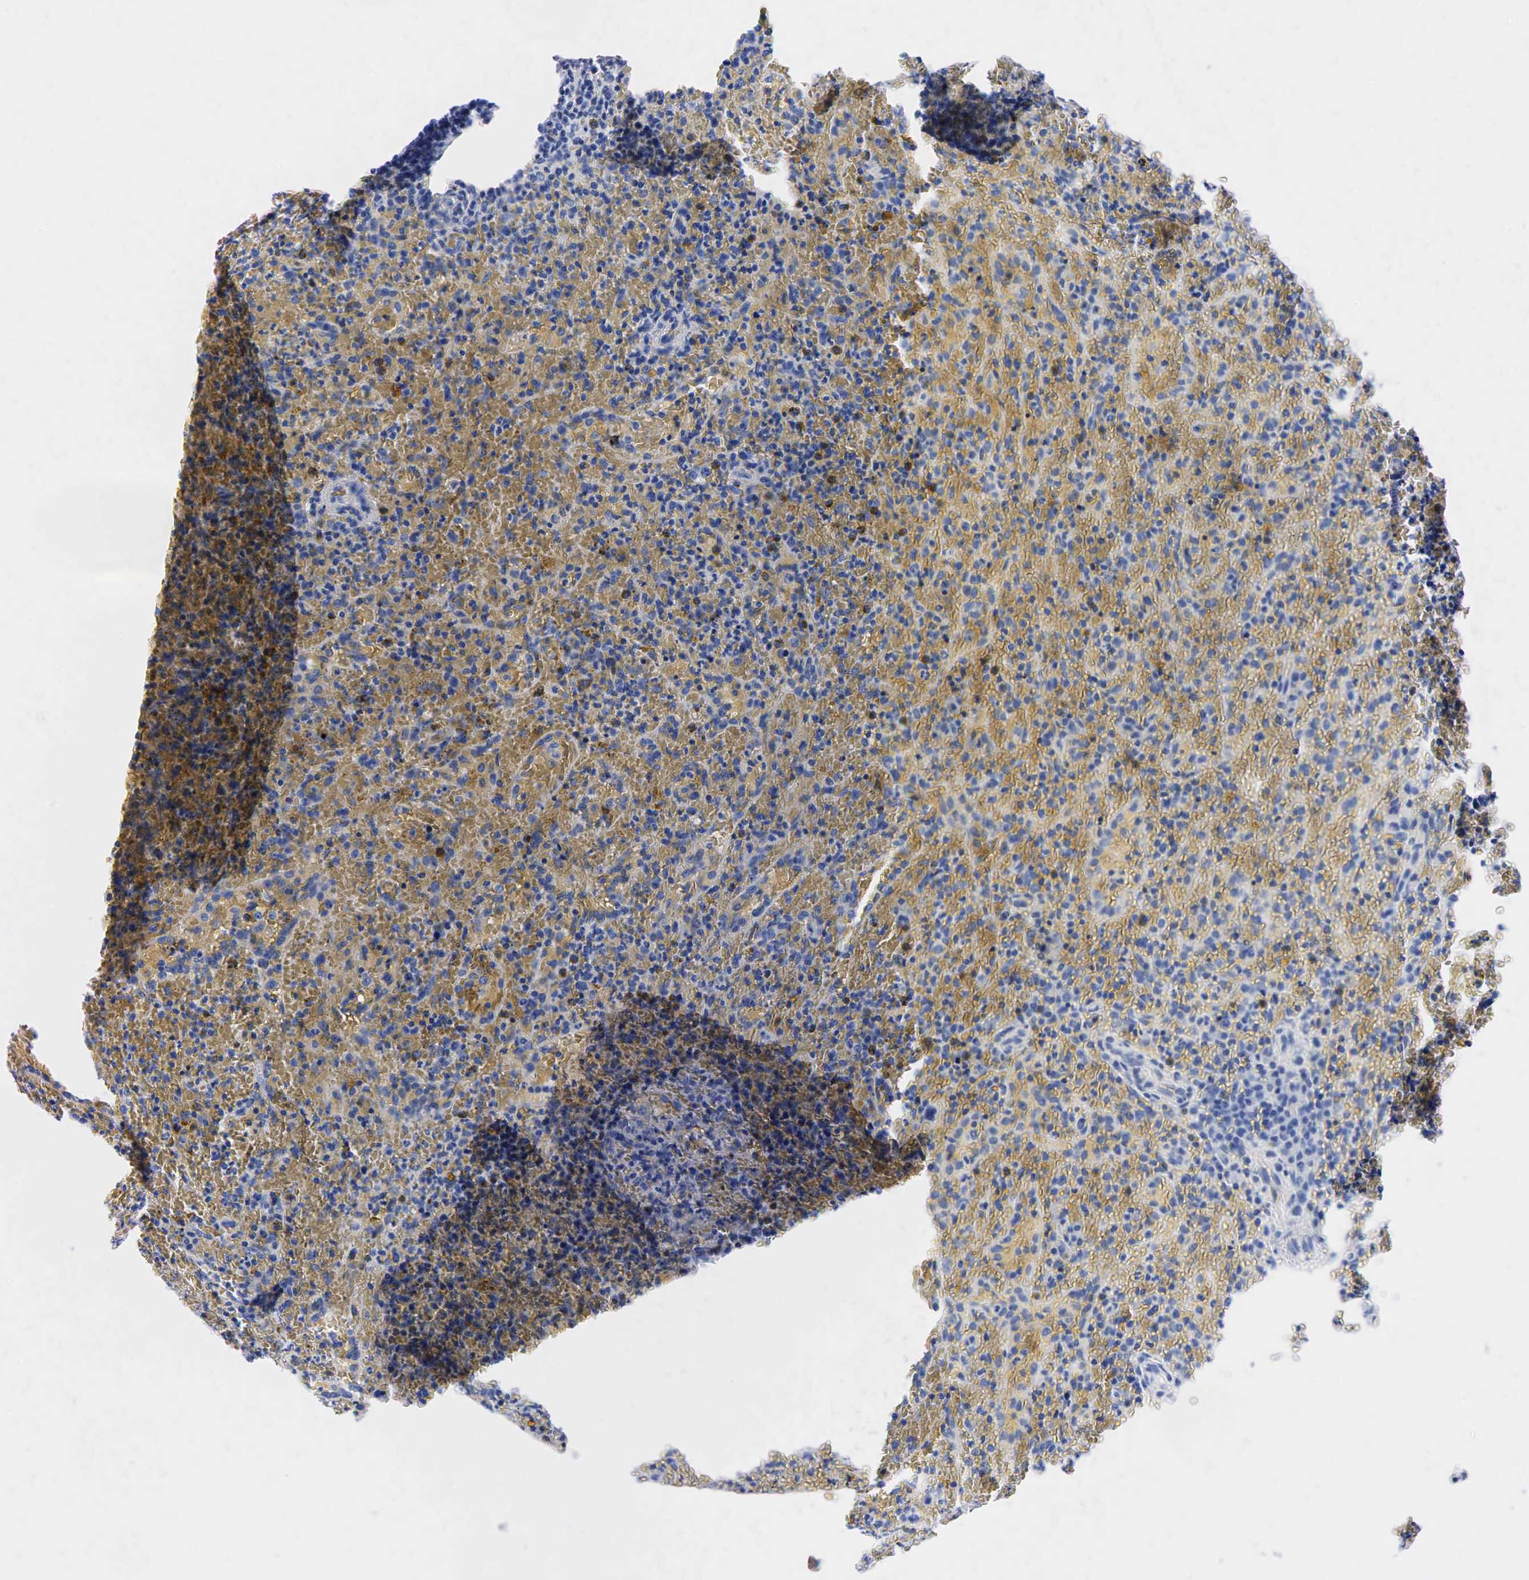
{"staining": {"intensity": "negative", "quantity": "none", "location": "none"}, "tissue": "lymphoma", "cell_type": "Tumor cells", "image_type": "cancer", "snomed": [{"axis": "morphology", "description": "Malignant lymphoma, non-Hodgkin's type, High grade"}, {"axis": "topography", "description": "Spleen"}, {"axis": "topography", "description": "Lymph node"}], "caption": "Tumor cells show no significant protein expression in high-grade malignant lymphoma, non-Hodgkin's type.", "gene": "NKX2-1", "patient": {"sex": "female", "age": 70}}